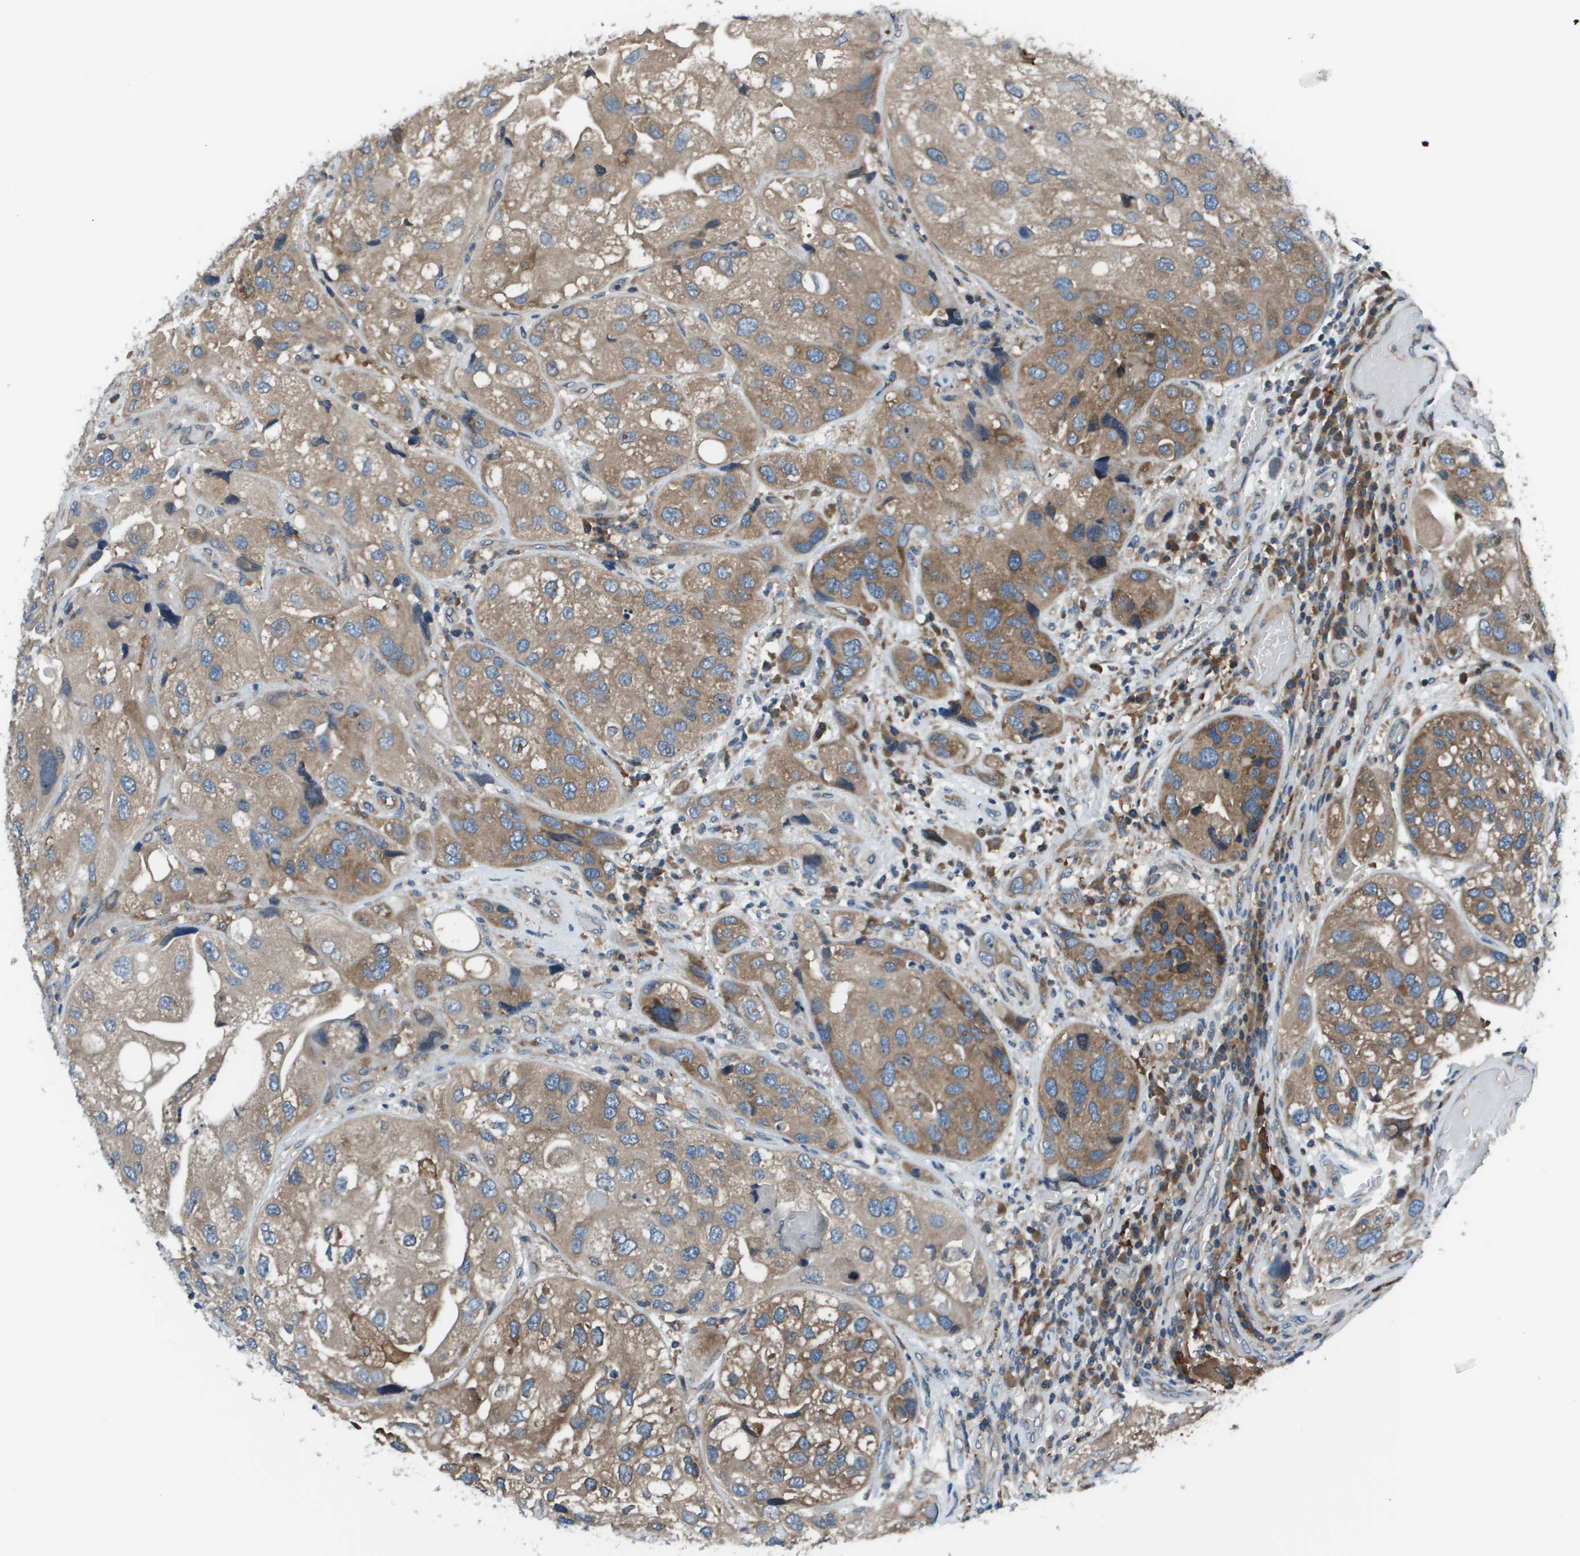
{"staining": {"intensity": "moderate", "quantity": ">75%", "location": "cytoplasmic/membranous"}, "tissue": "urothelial cancer", "cell_type": "Tumor cells", "image_type": "cancer", "snomed": [{"axis": "morphology", "description": "Urothelial carcinoma, High grade"}, {"axis": "topography", "description": "Urinary bladder"}], "caption": "Protein expression analysis of urothelial carcinoma (high-grade) shows moderate cytoplasmic/membranous expression in about >75% of tumor cells.", "gene": "EIF3B", "patient": {"sex": "female", "age": 64}}